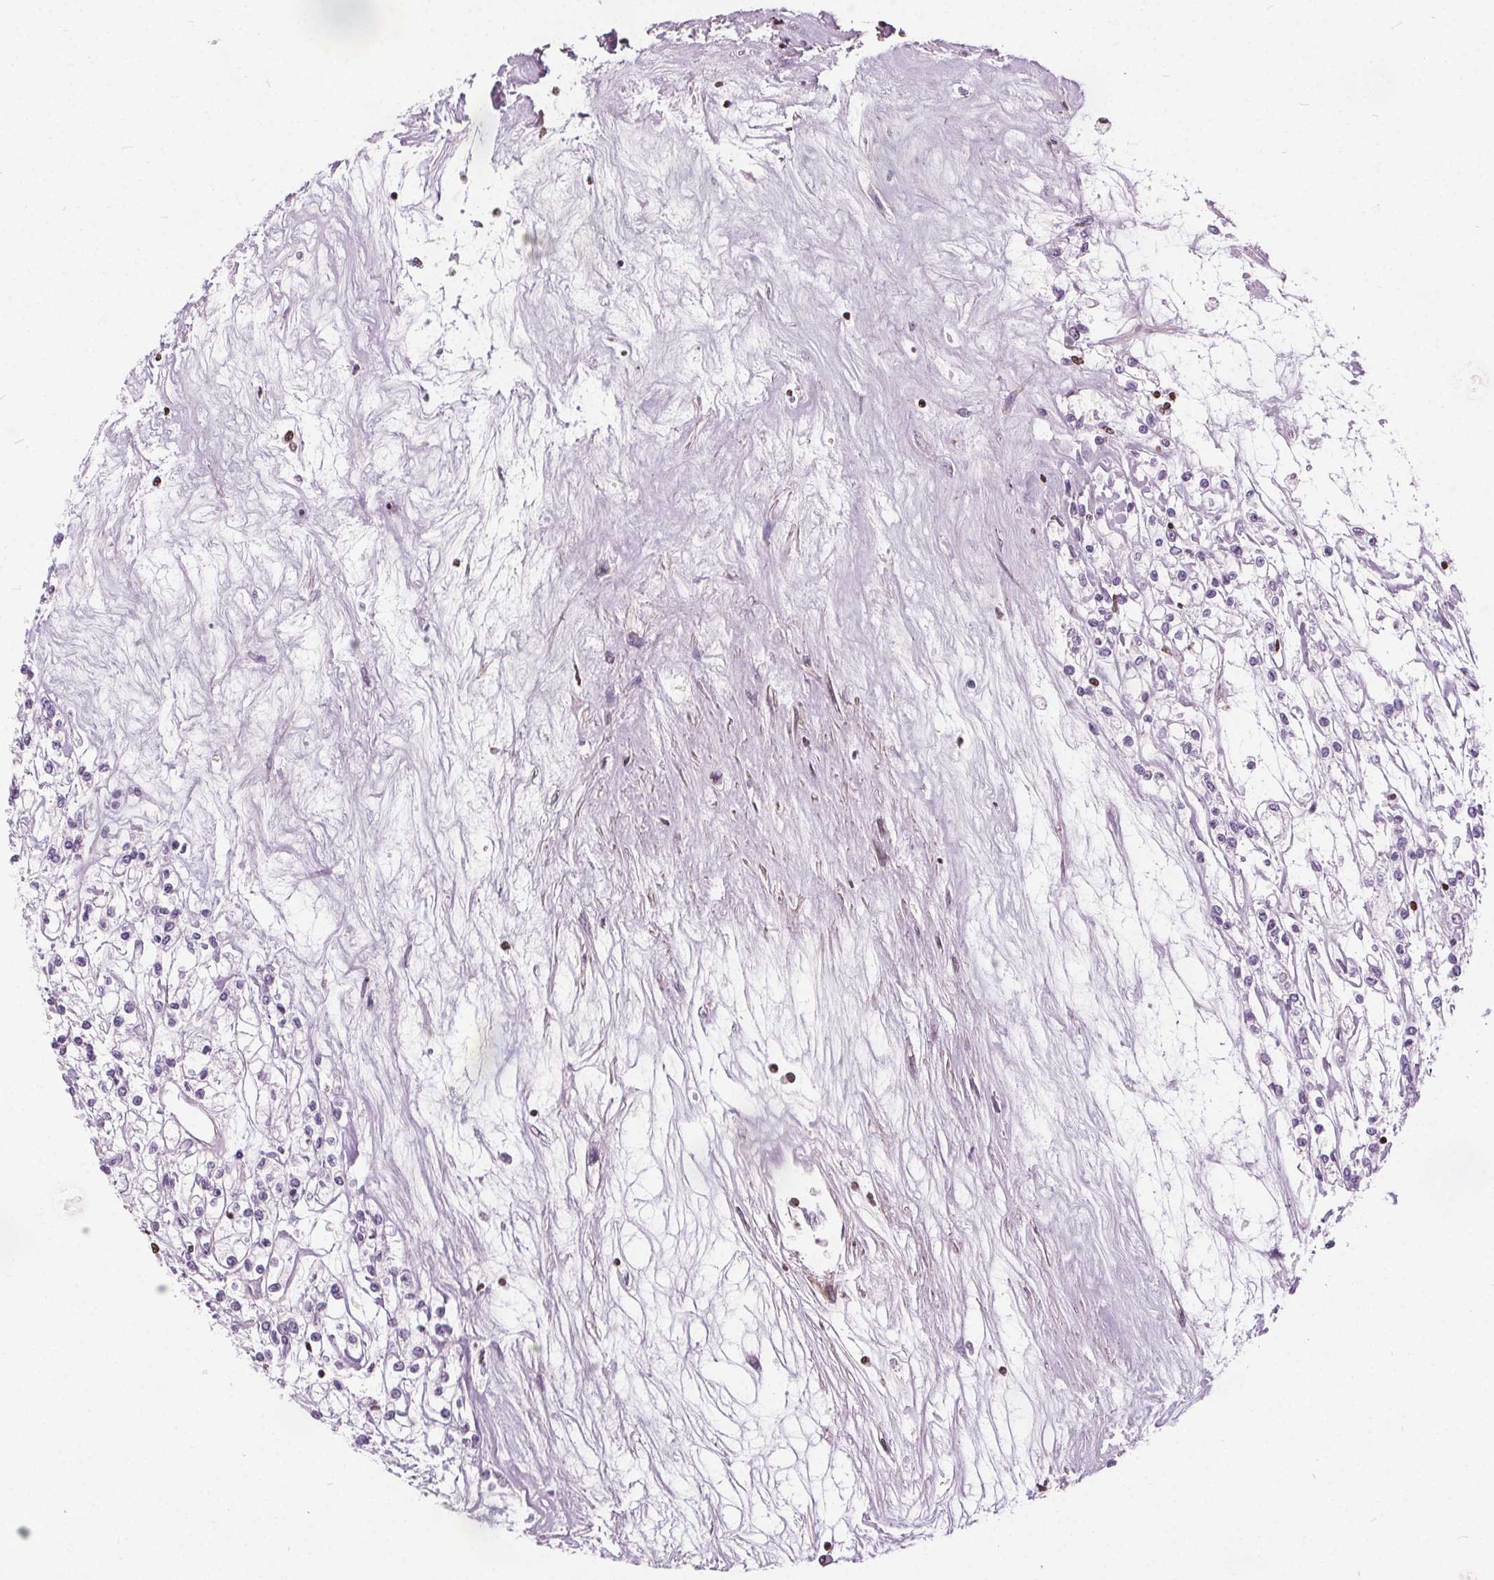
{"staining": {"intensity": "negative", "quantity": "none", "location": "none"}, "tissue": "renal cancer", "cell_type": "Tumor cells", "image_type": "cancer", "snomed": [{"axis": "morphology", "description": "Adenocarcinoma, NOS"}, {"axis": "topography", "description": "Kidney"}], "caption": "The IHC micrograph has no significant expression in tumor cells of renal adenocarcinoma tissue.", "gene": "ISLR2", "patient": {"sex": "female", "age": 59}}